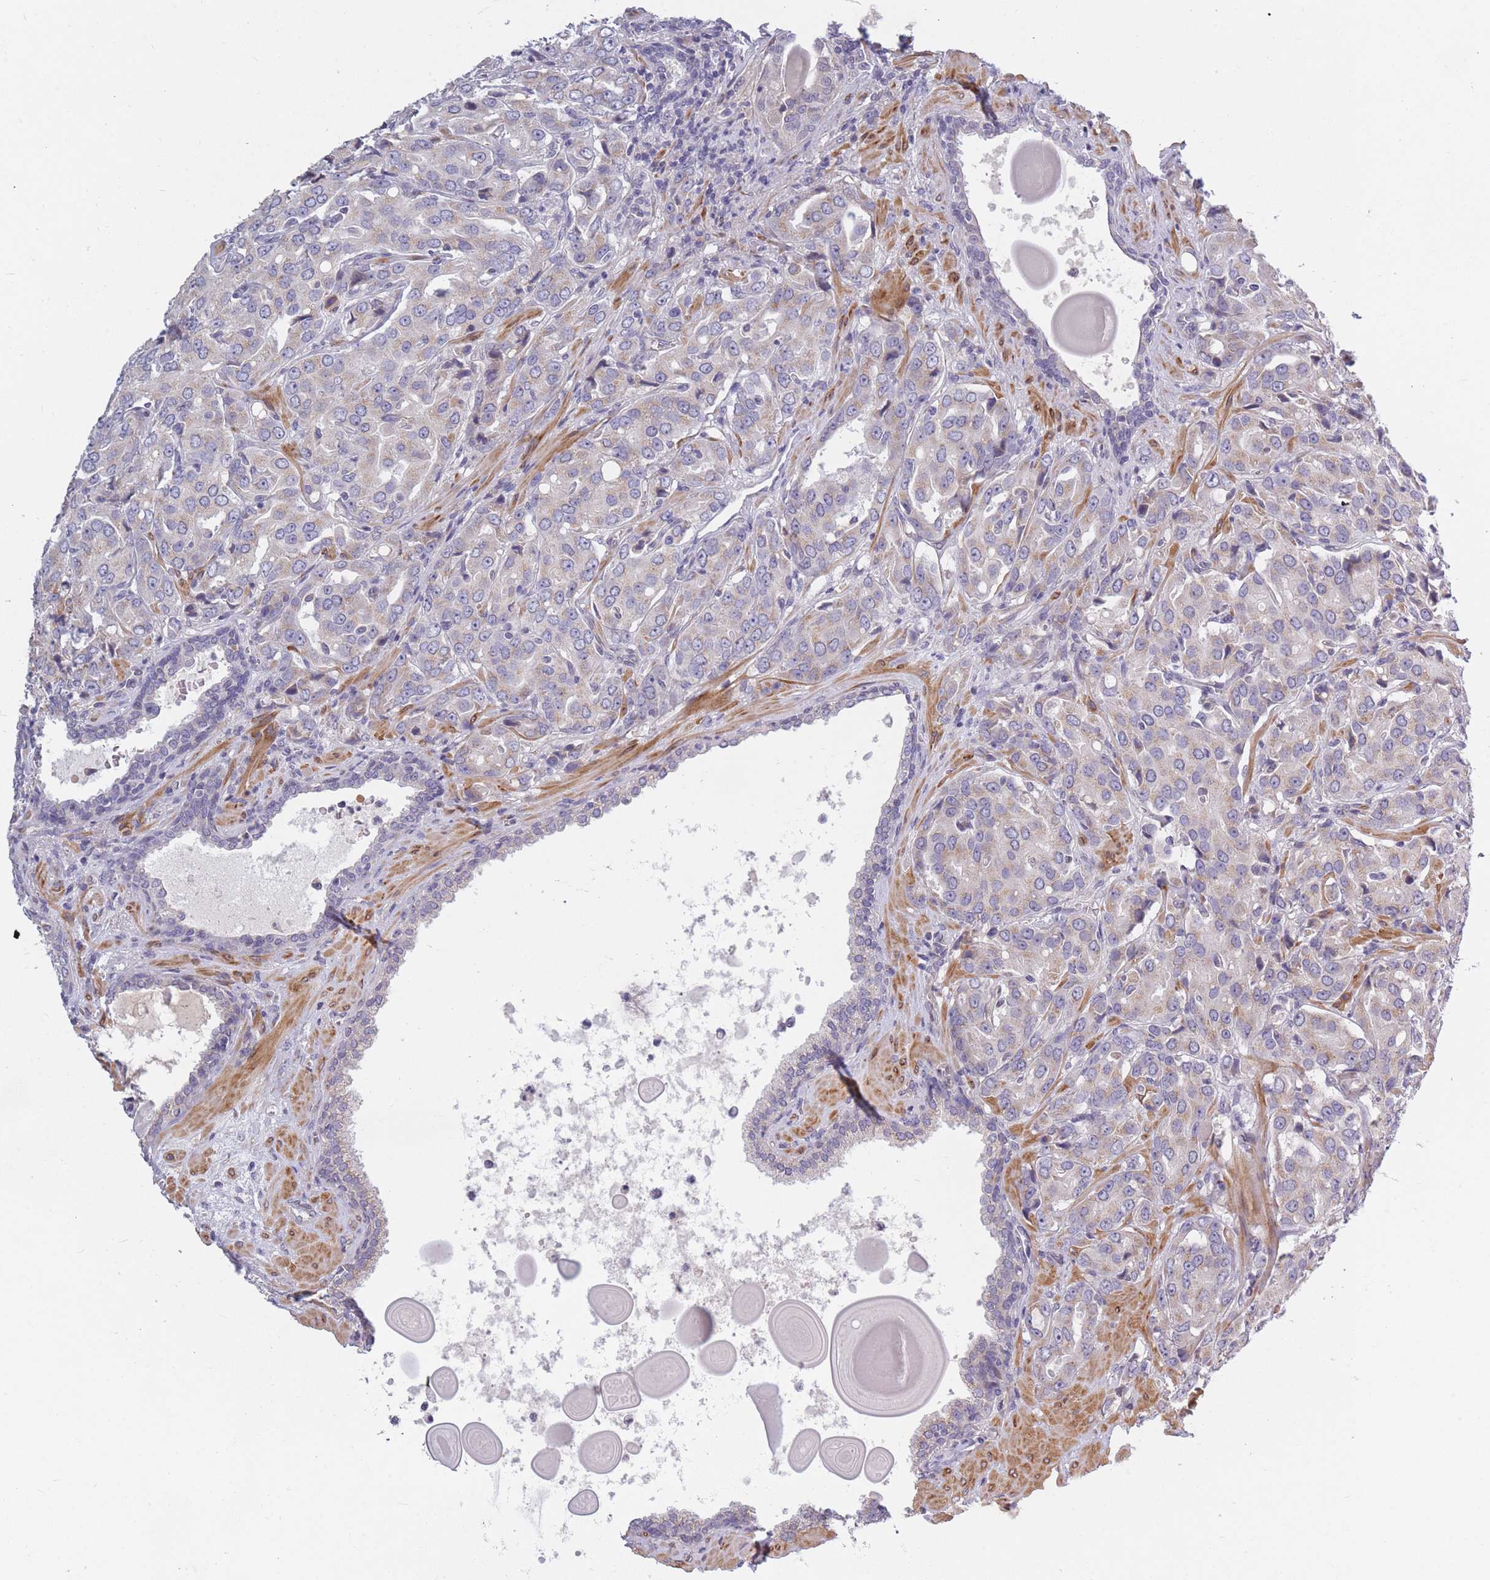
{"staining": {"intensity": "weak", "quantity": "<25%", "location": "cytoplasmic/membranous"}, "tissue": "prostate cancer", "cell_type": "Tumor cells", "image_type": "cancer", "snomed": [{"axis": "morphology", "description": "Adenocarcinoma, High grade"}, {"axis": "topography", "description": "Prostate"}], "caption": "IHC image of prostate adenocarcinoma (high-grade) stained for a protein (brown), which shows no staining in tumor cells.", "gene": "CCNQ", "patient": {"sex": "male", "age": 68}}